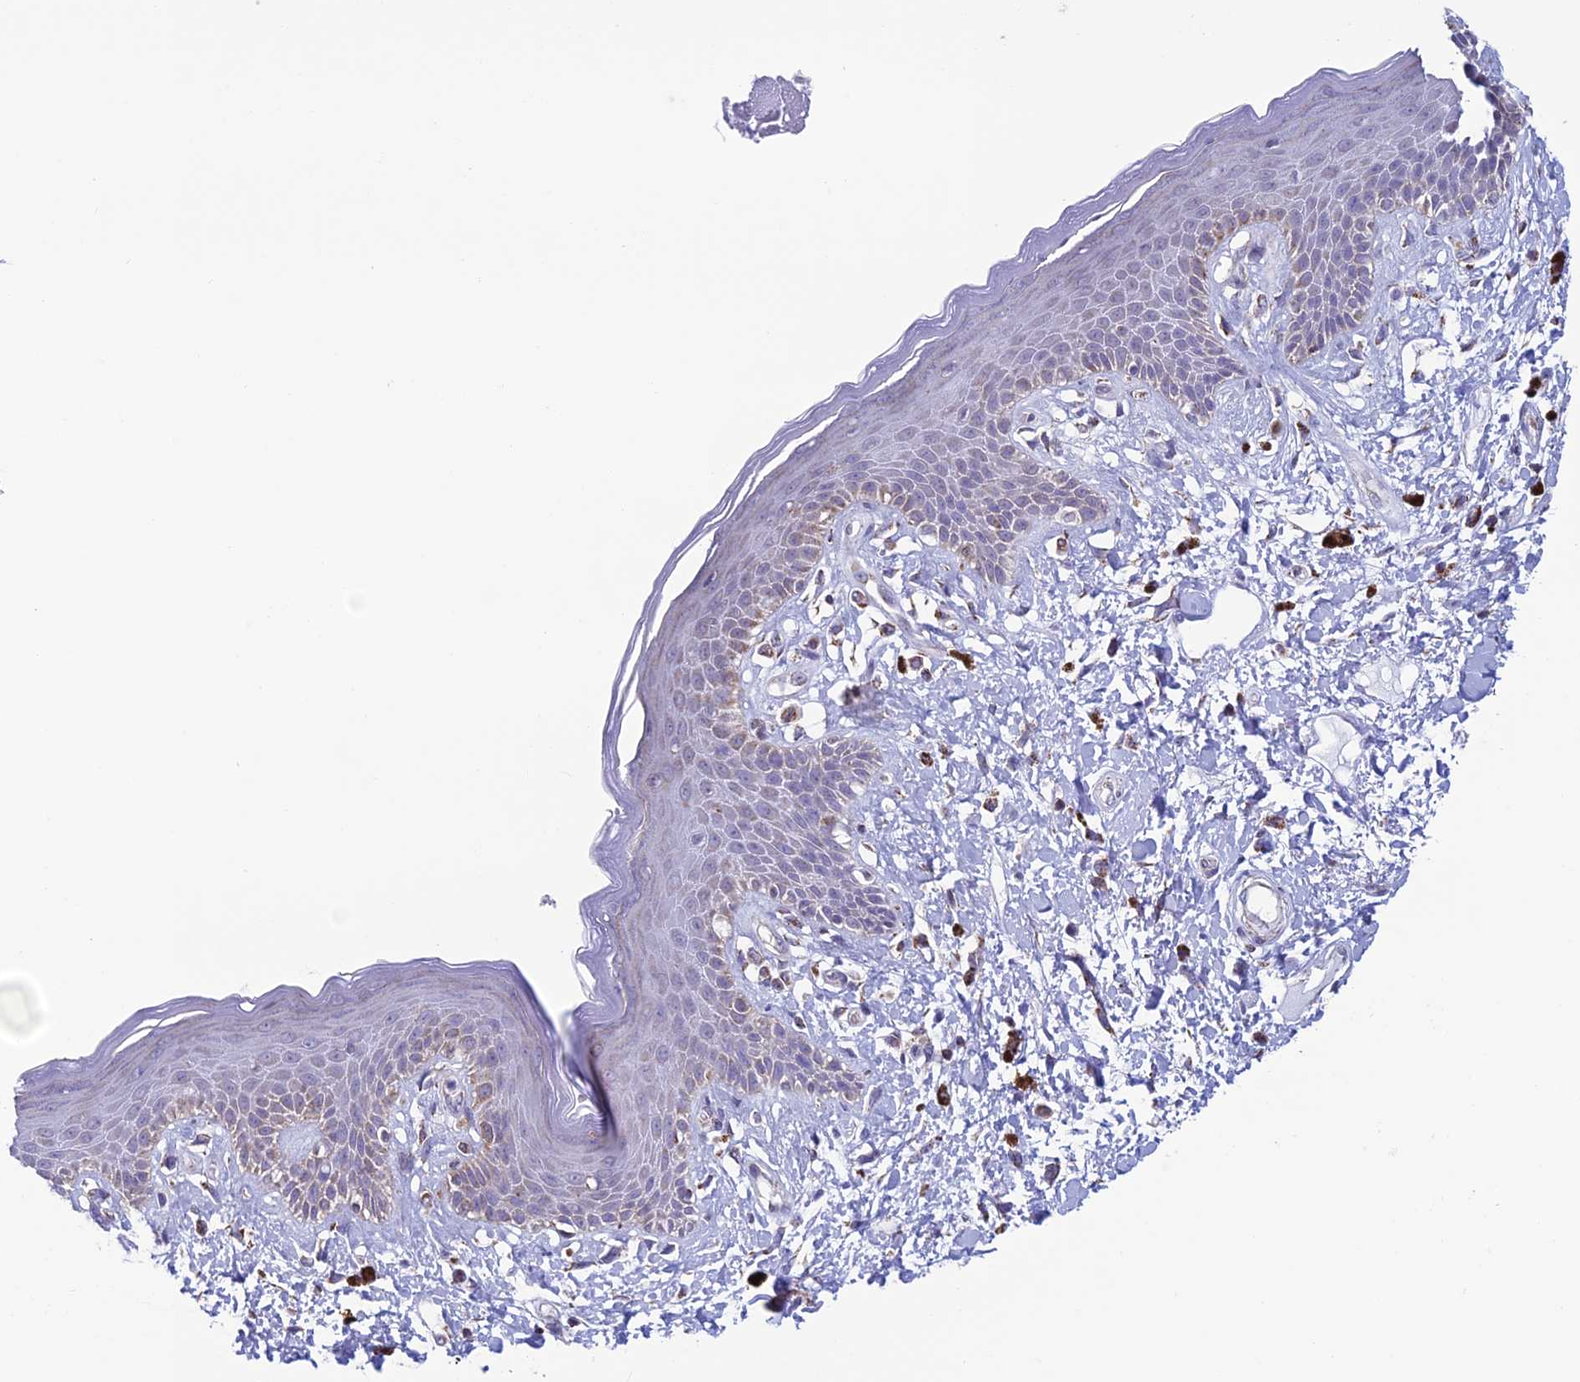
{"staining": {"intensity": "moderate", "quantity": "25%-75%", "location": "cytoplasmic/membranous"}, "tissue": "skin", "cell_type": "Epidermal cells", "image_type": "normal", "snomed": [{"axis": "morphology", "description": "Normal tissue, NOS"}, {"axis": "topography", "description": "Anal"}], "caption": "A high-resolution micrograph shows IHC staining of unremarkable skin, which reveals moderate cytoplasmic/membranous staining in about 25%-75% of epidermal cells.", "gene": "ZNG1A", "patient": {"sex": "female", "age": 78}}